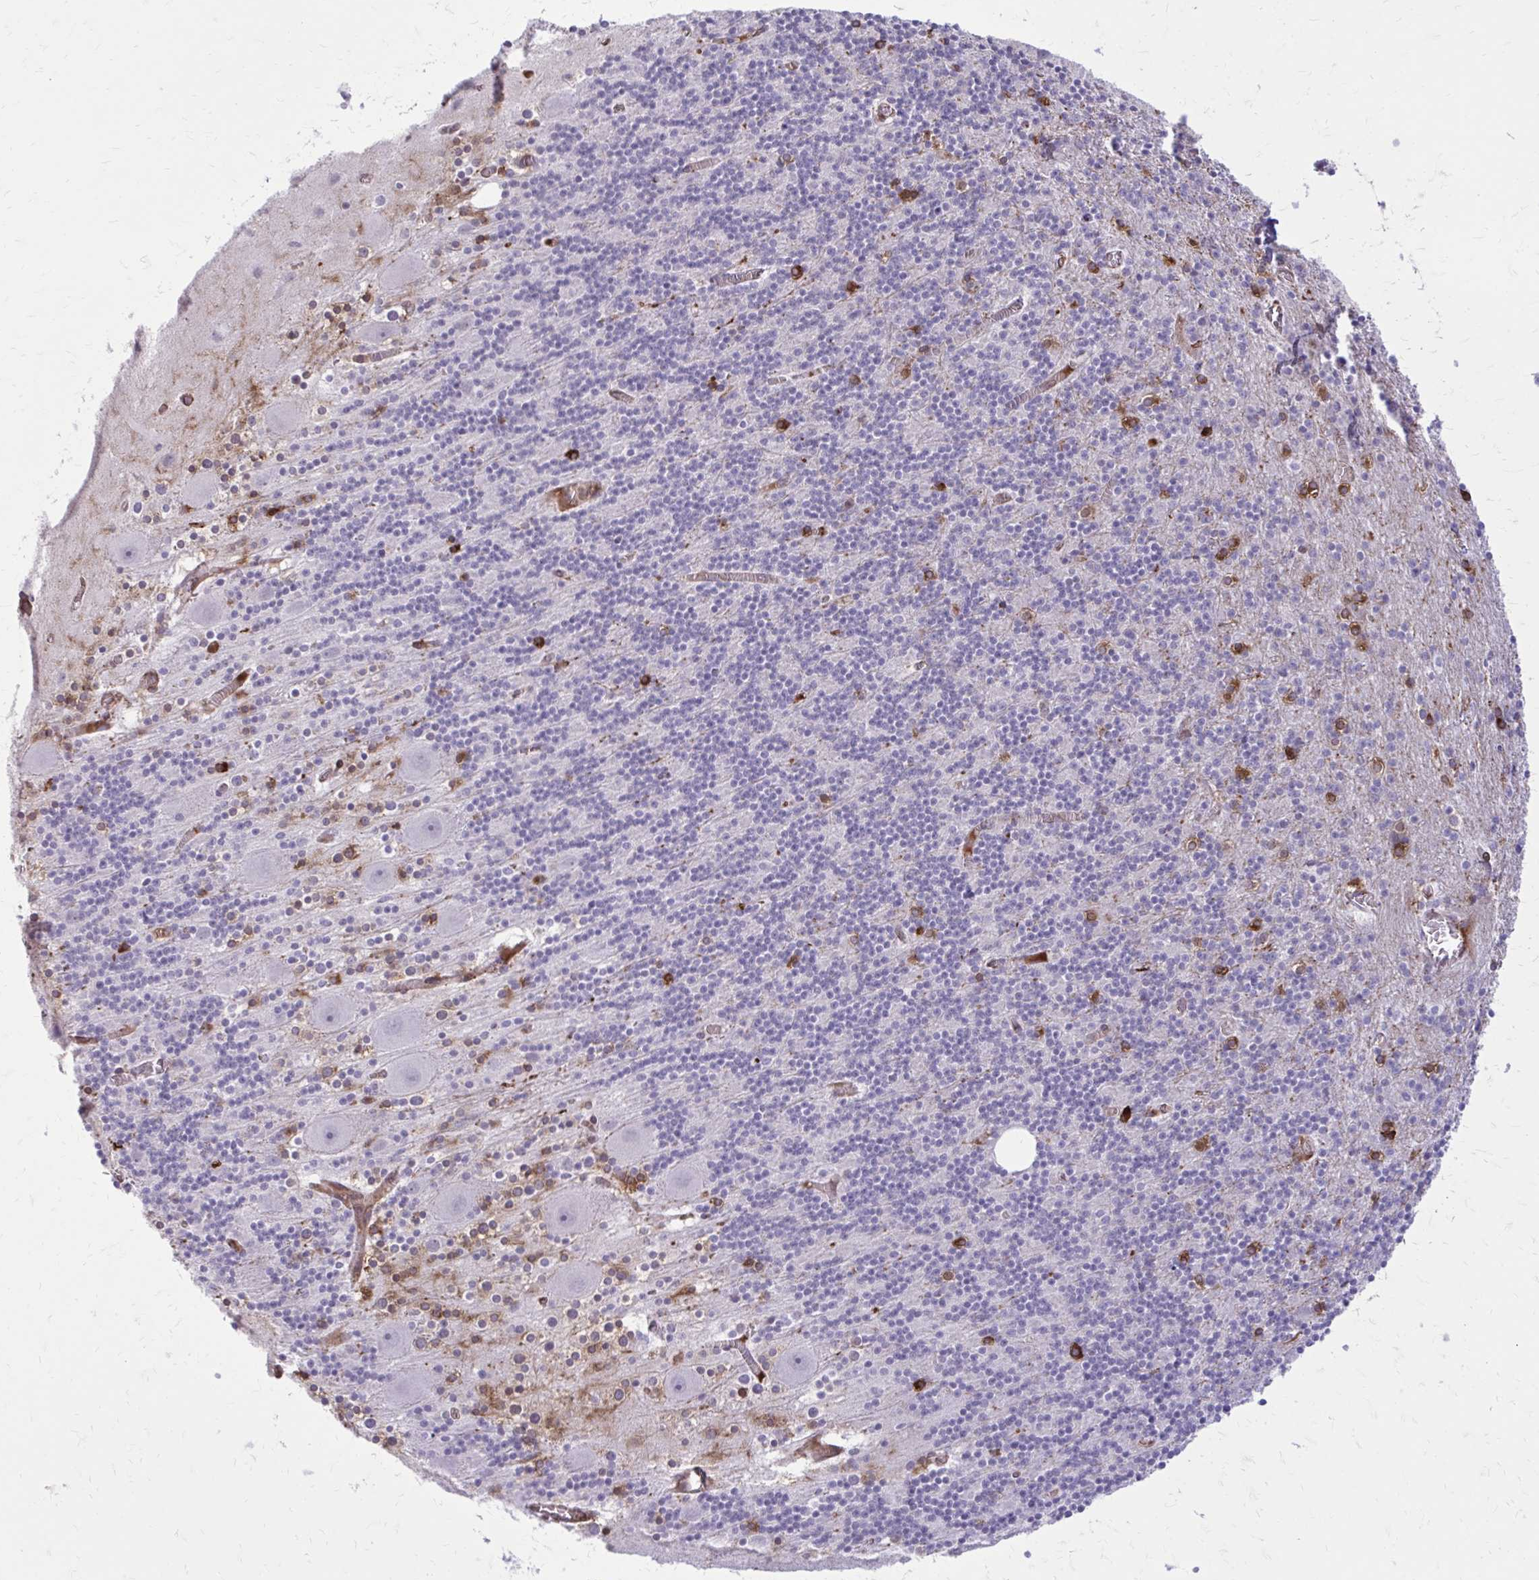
{"staining": {"intensity": "negative", "quantity": "none", "location": "none"}, "tissue": "cerebellum", "cell_type": "Cells in granular layer", "image_type": "normal", "snomed": [{"axis": "morphology", "description": "Normal tissue, NOS"}, {"axis": "topography", "description": "Cerebellum"}], "caption": "This is a histopathology image of immunohistochemistry staining of normal cerebellum, which shows no positivity in cells in granular layer. The staining was performed using DAB (3,3'-diaminobenzidine) to visualize the protein expression in brown, while the nuclei were stained in blue with hematoxylin (Magnification: 20x).", "gene": "BEND5", "patient": {"sex": "male", "age": 70}}